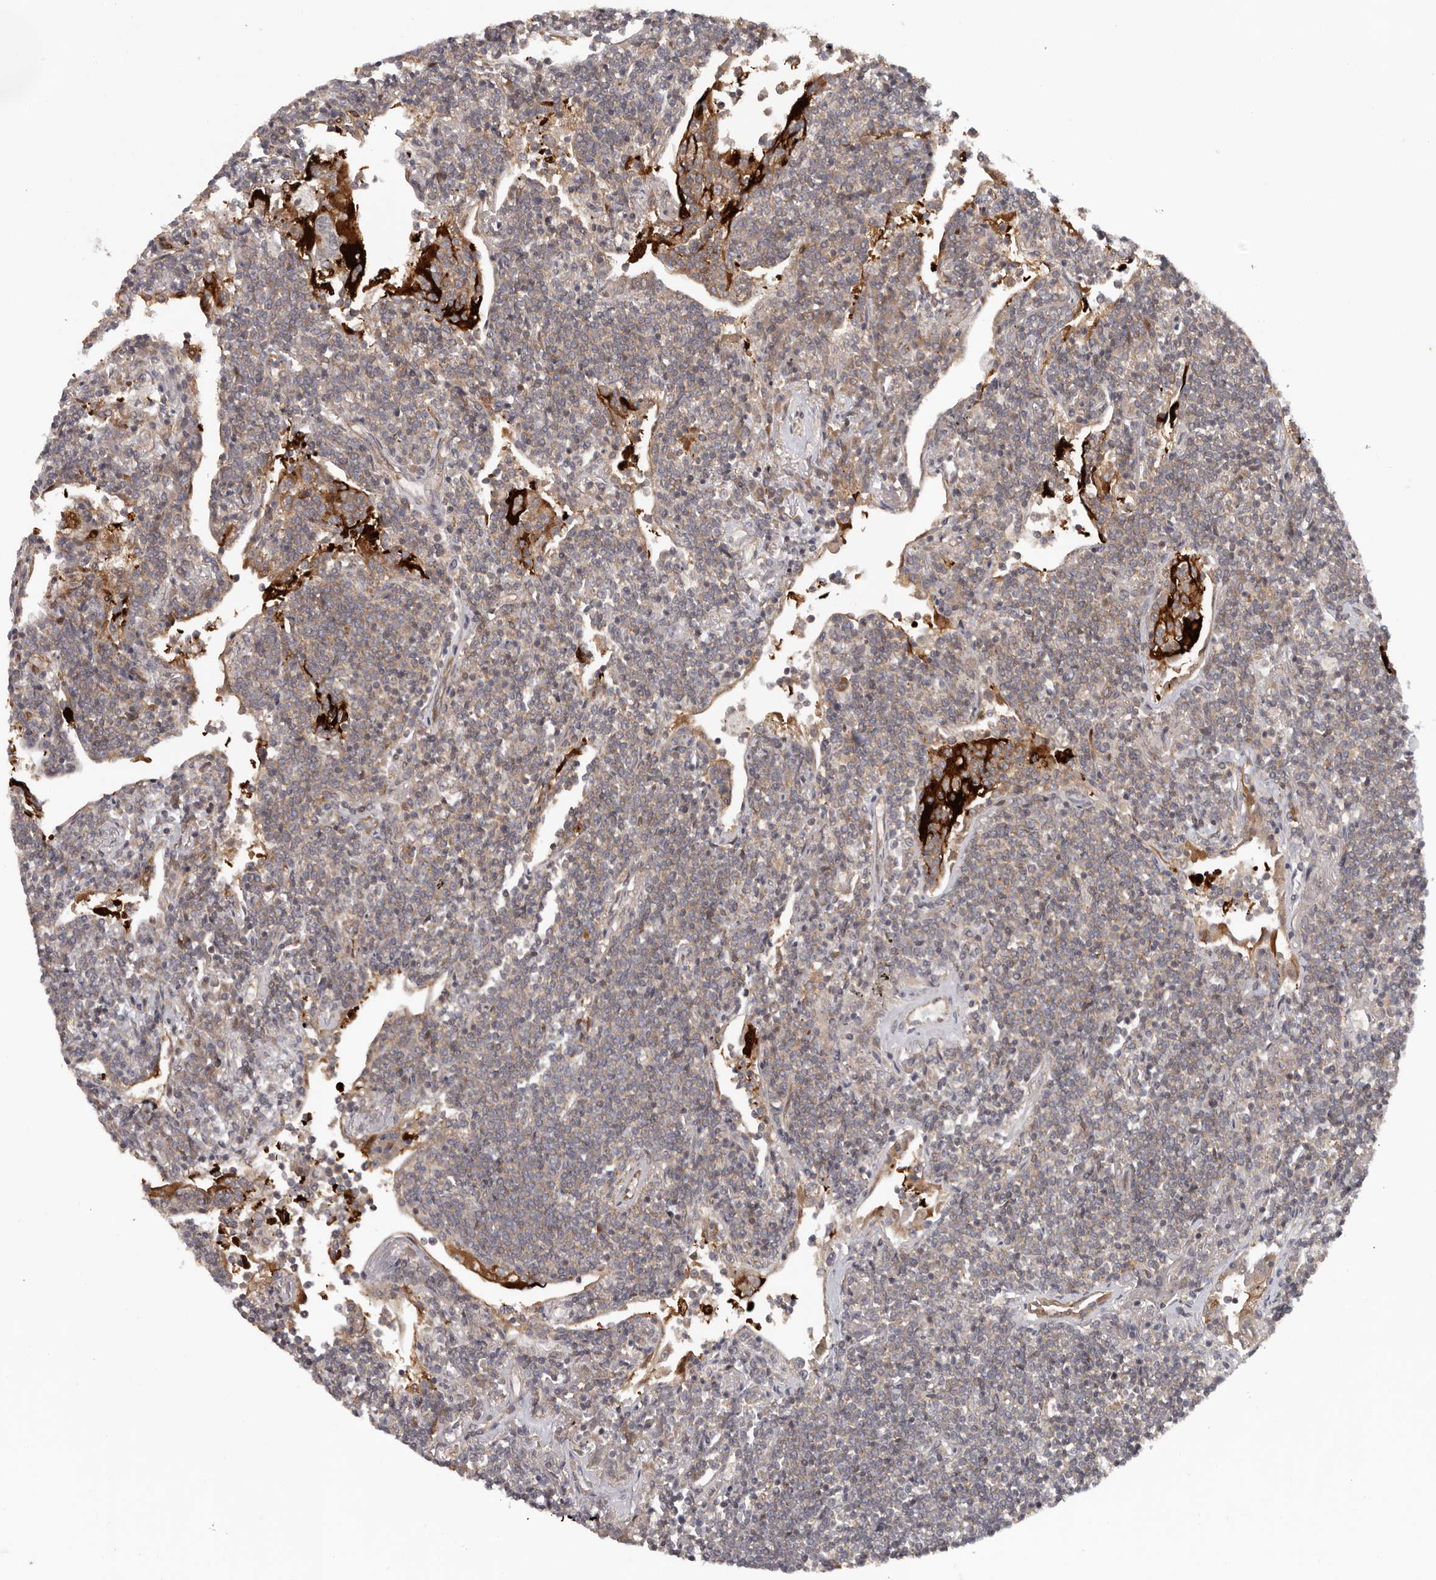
{"staining": {"intensity": "weak", "quantity": "<25%", "location": "cytoplasmic/membranous"}, "tissue": "lymphoma", "cell_type": "Tumor cells", "image_type": "cancer", "snomed": [{"axis": "morphology", "description": "Malignant lymphoma, non-Hodgkin's type, Low grade"}, {"axis": "topography", "description": "Lung"}], "caption": "Protein analysis of lymphoma displays no significant staining in tumor cells.", "gene": "ANKRD44", "patient": {"sex": "female", "age": 71}}